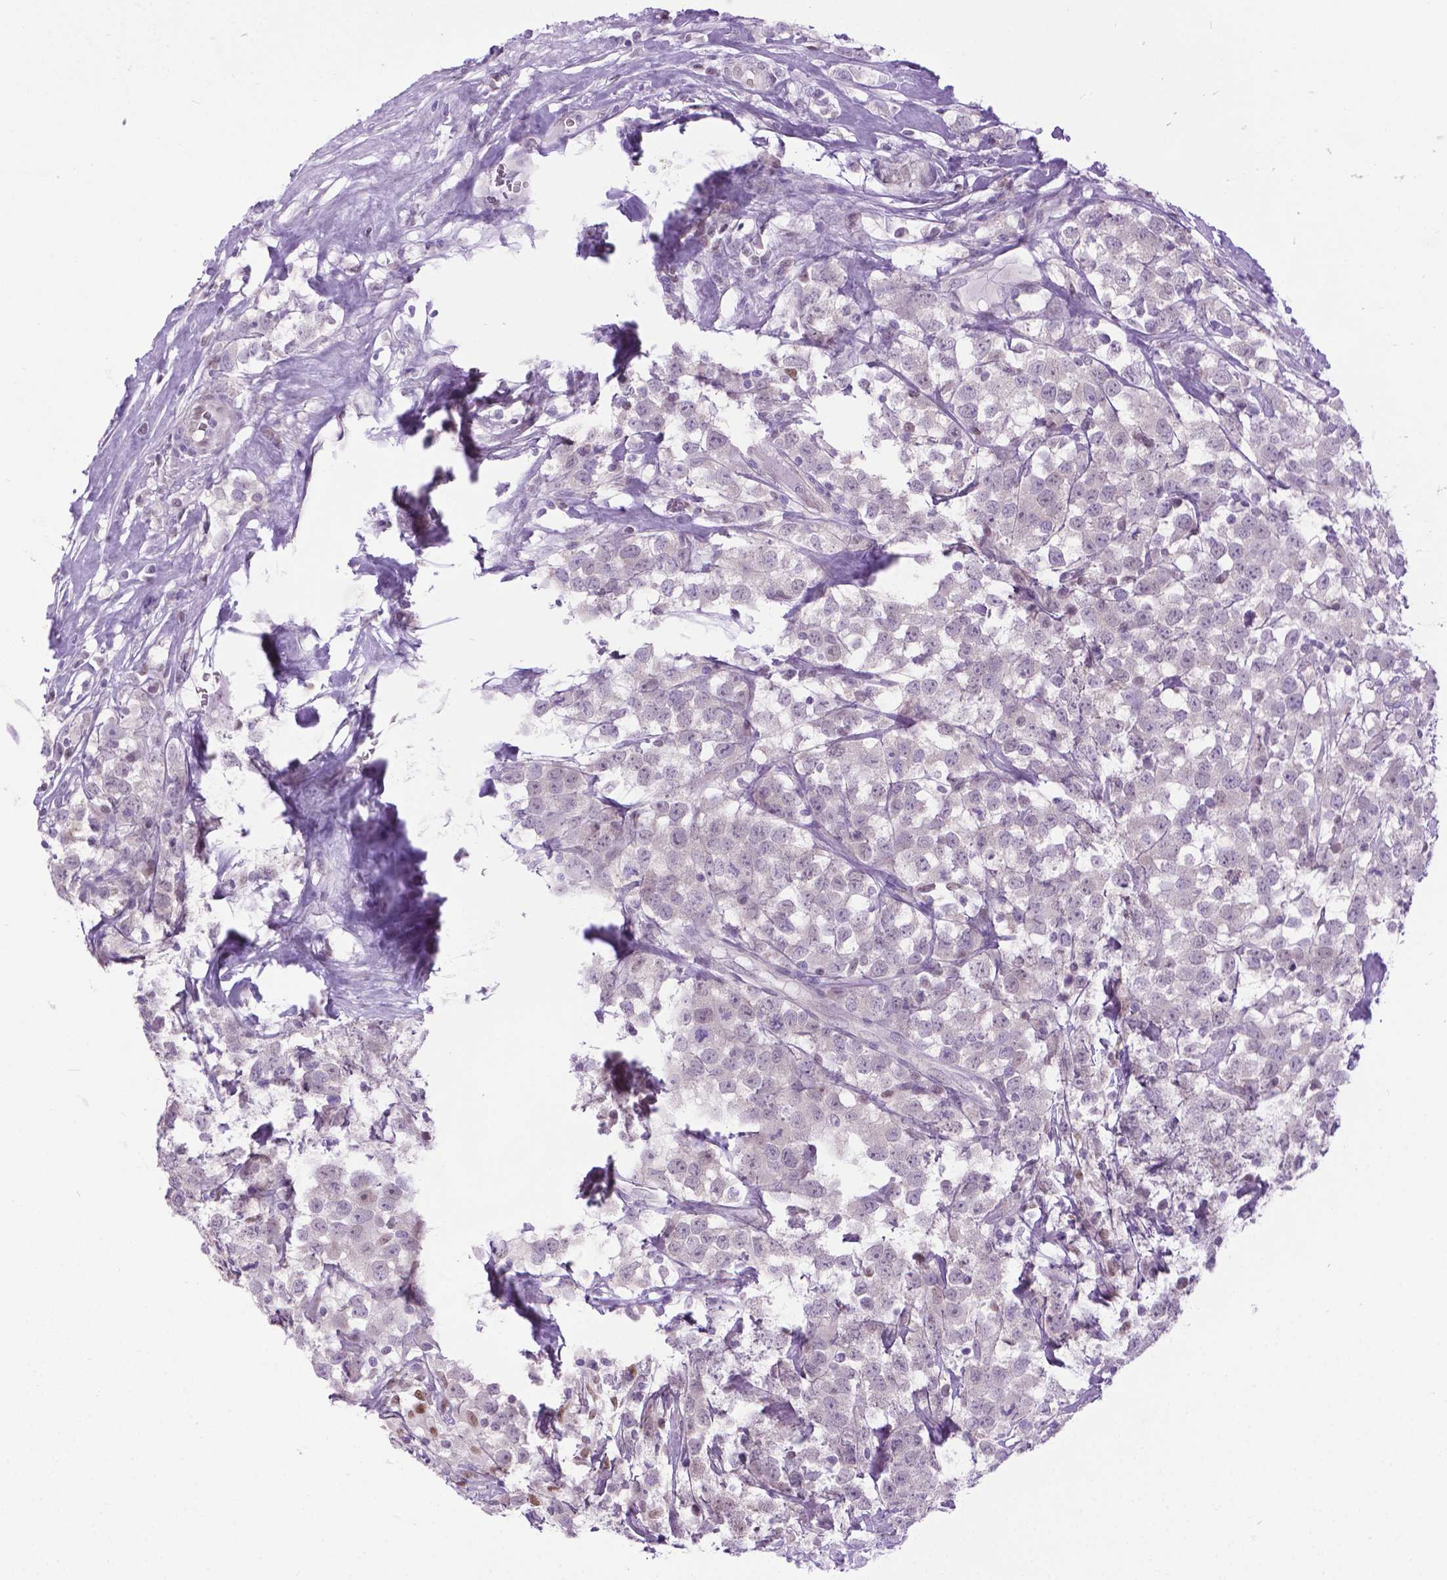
{"staining": {"intensity": "negative", "quantity": "none", "location": "none"}, "tissue": "testis cancer", "cell_type": "Tumor cells", "image_type": "cancer", "snomed": [{"axis": "morphology", "description": "Seminoma, NOS"}, {"axis": "topography", "description": "Testis"}], "caption": "The image demonstrates no significant expression in tumor cells of testis cancer (seminoma).", "gene": "APCDD1L", "patient": {"sex": "male", "age": 59}}